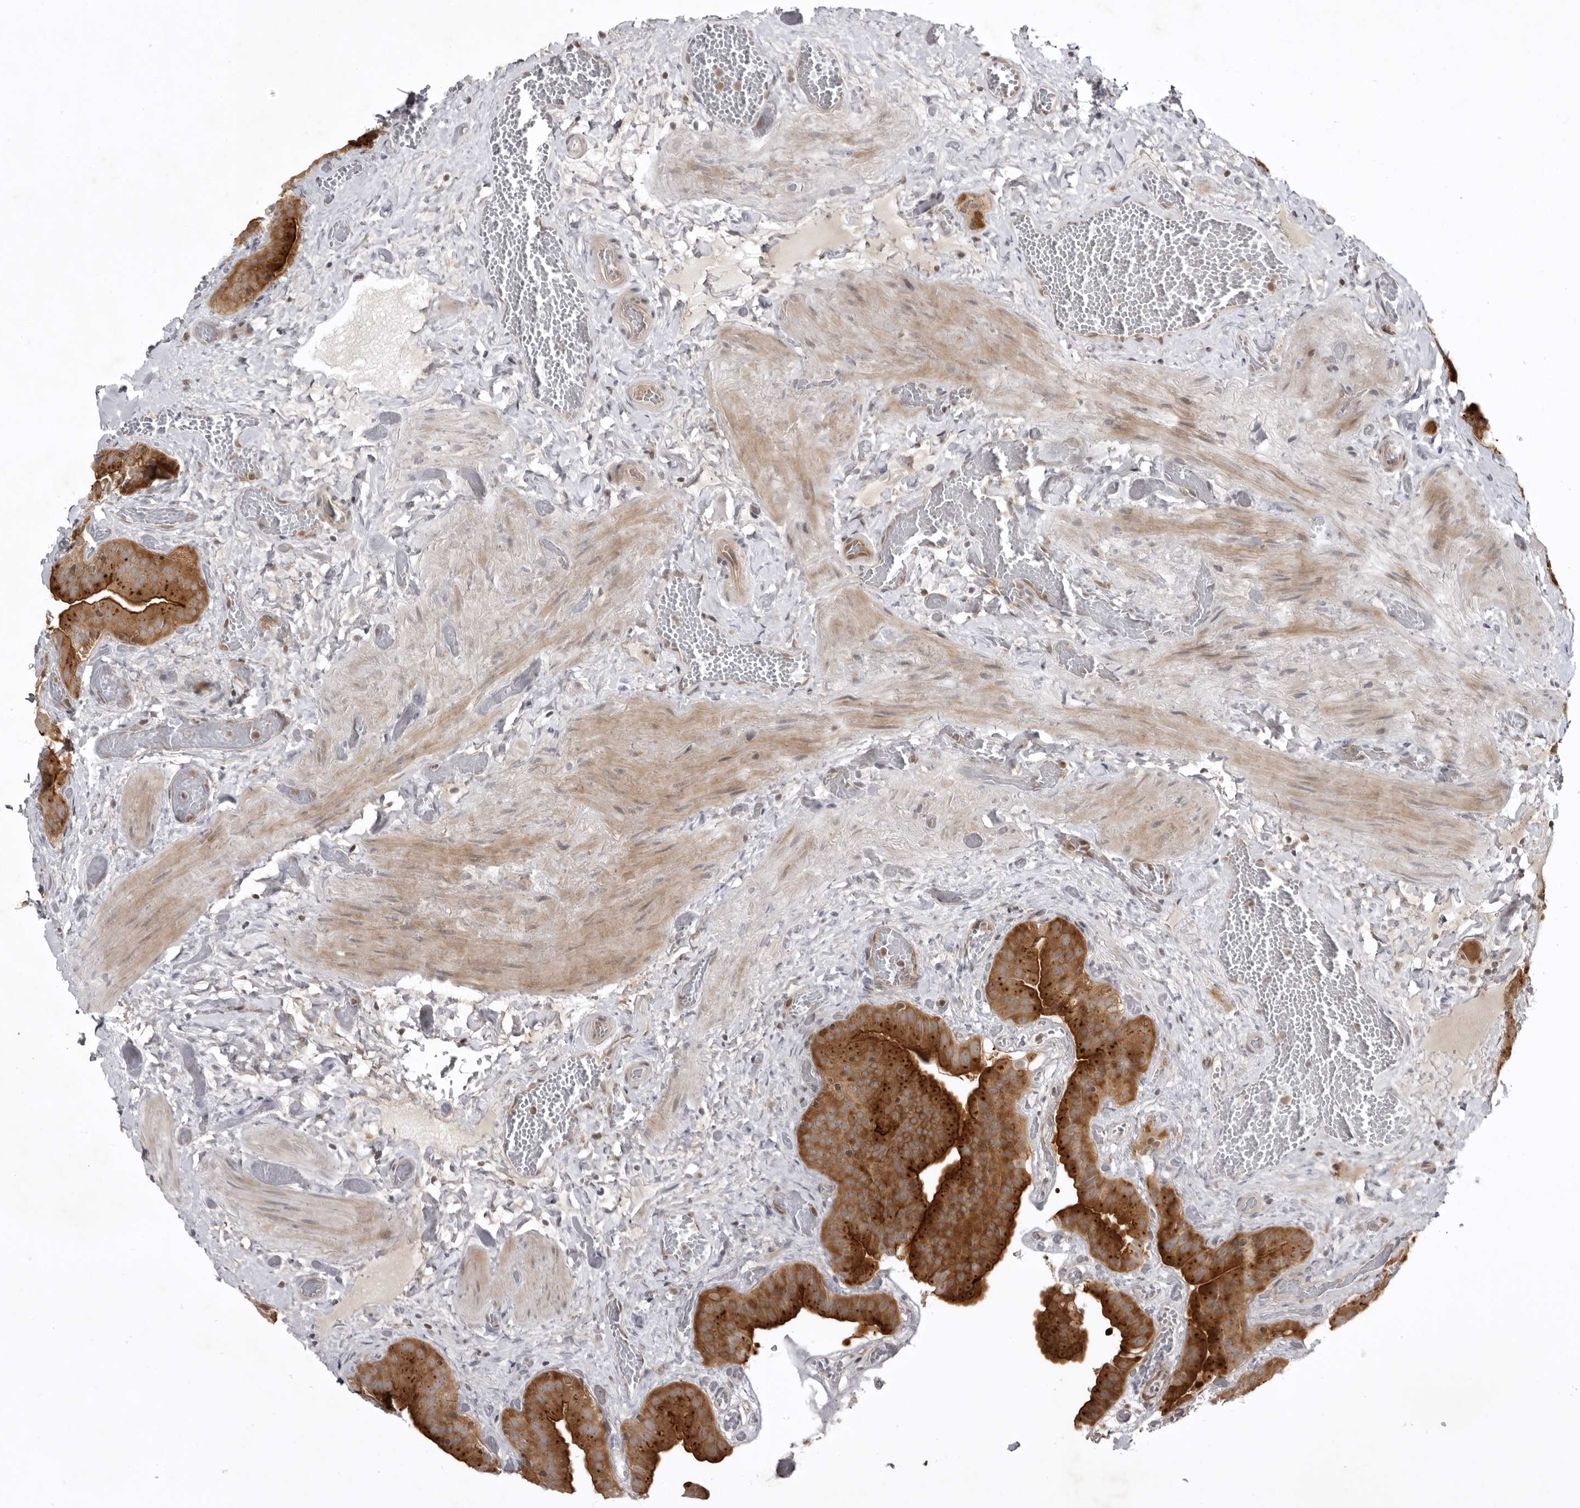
{"staining": {"intensity": "strong", "quantity": ">75%", "location": "cytoplasmic/membranous"}, "tissue": "gallbladder", "cell_type": "Glandular cells", "image_type": "normal", "snomed": [{"axis": "morphology", "description": "Normal tissue, NOS"}, {"axis": "topography", "description": "Gallbladder"}], "caption": "Gallbladder stained with DAB immunohistochemistry (IHC) shows high levels of strong cytoplasmic/membranous staining in about >75% of glandular cells.", "gene": "USP43", "patient": {"sex": "female", "age": 64}}